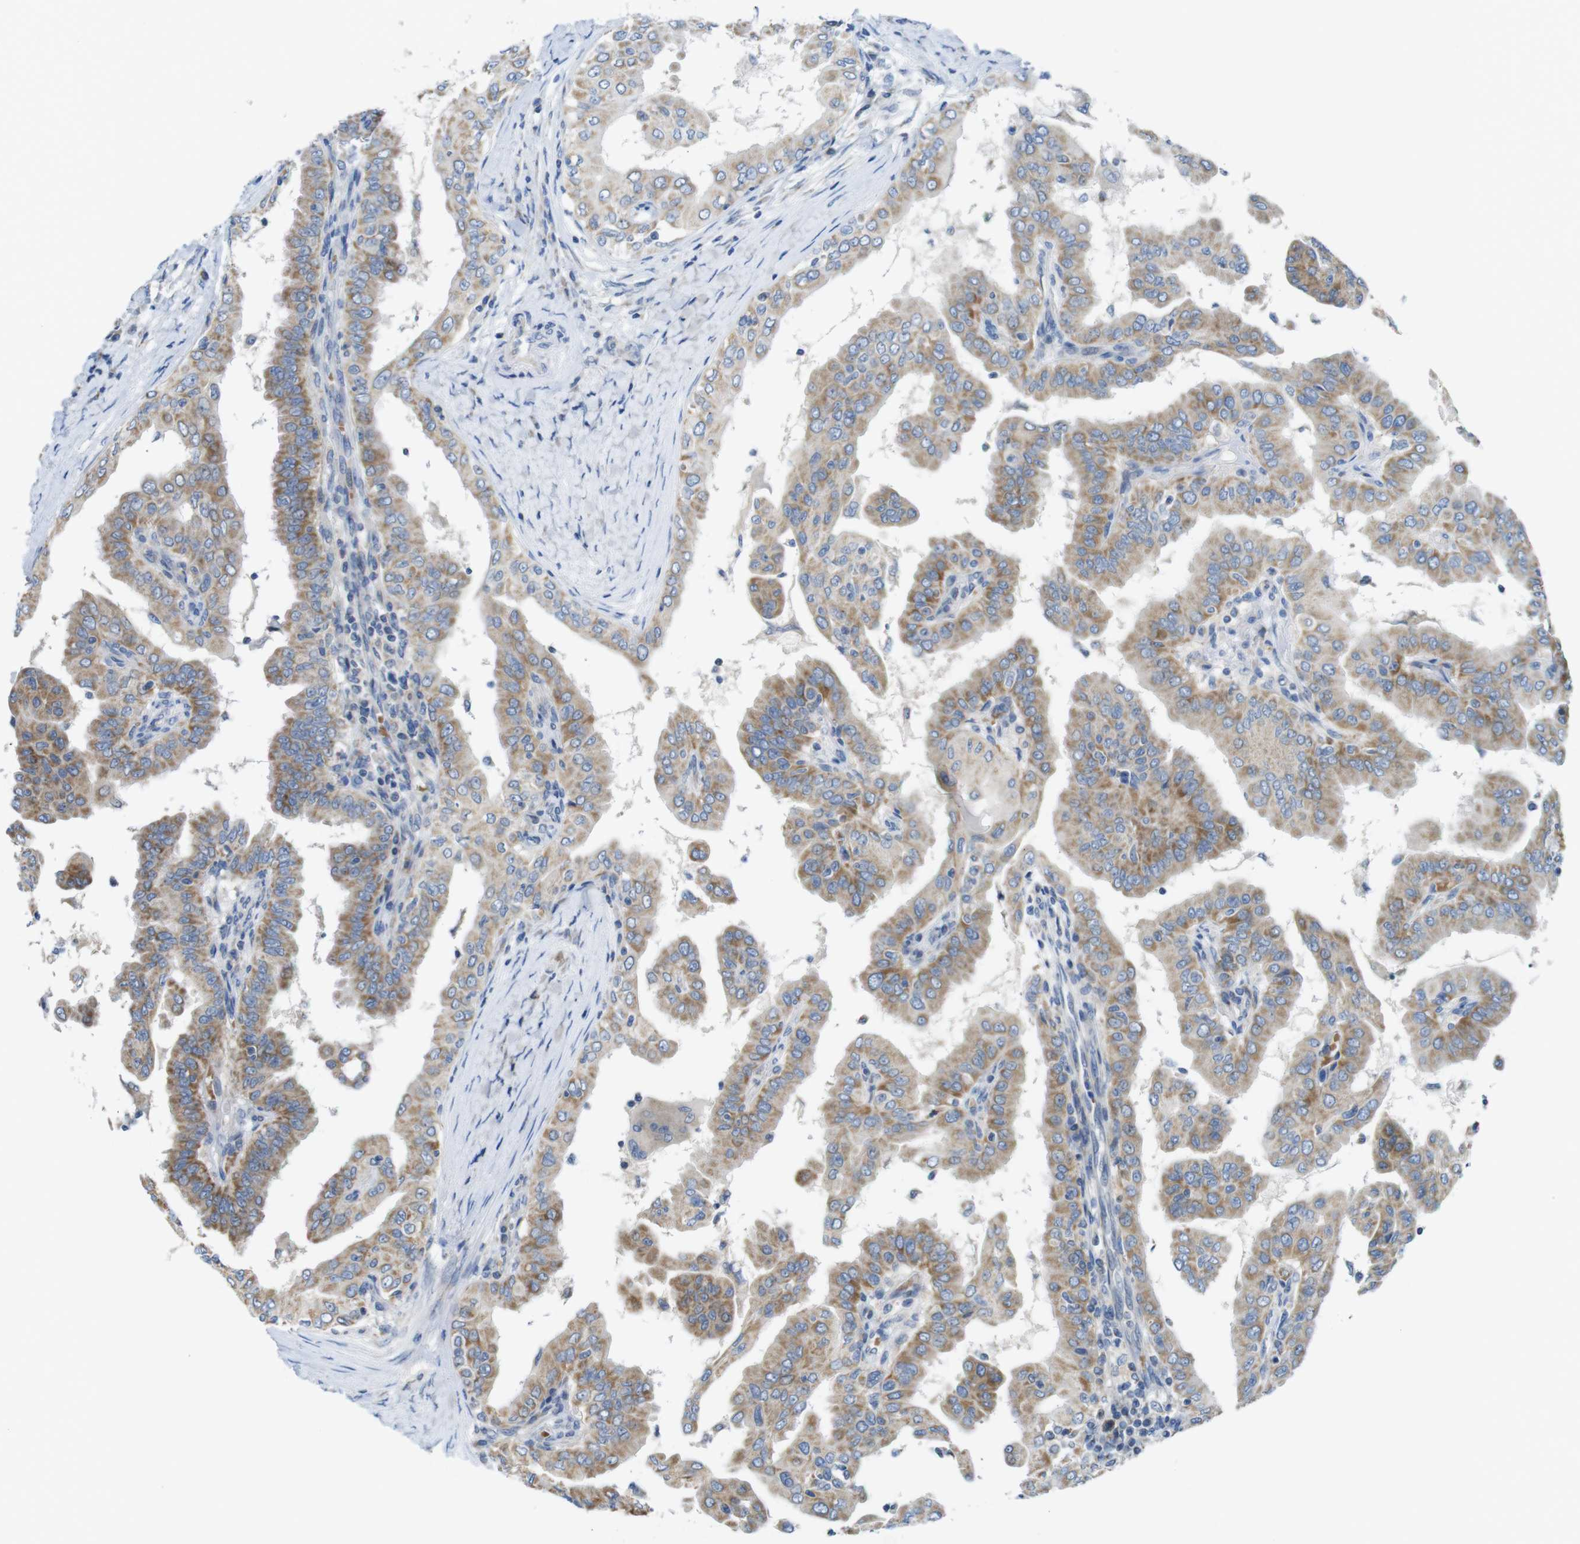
{"staining": {"intensity": "moderate", "quantity": ">75%", "location": "cytoplasmic/membranous"}, "tissue": "thyroid cancer", "cell_type": "Tumor cells", "image_type": "cancer", "snomed": [{"axis": "morphology", "description": "Papillary adenocarcinoma, NOS"}, {"axis": "topography", "description": "Thyroid gland"}], "caption": "Protein staining of papillary adenocarcinoma (thyroid) tissue displays moderate cytoplasmic/membranous positivity in about >75% of tumor cells.", "gene": "MARCHF1", "patient": {"sex": "male", "age": 33}}